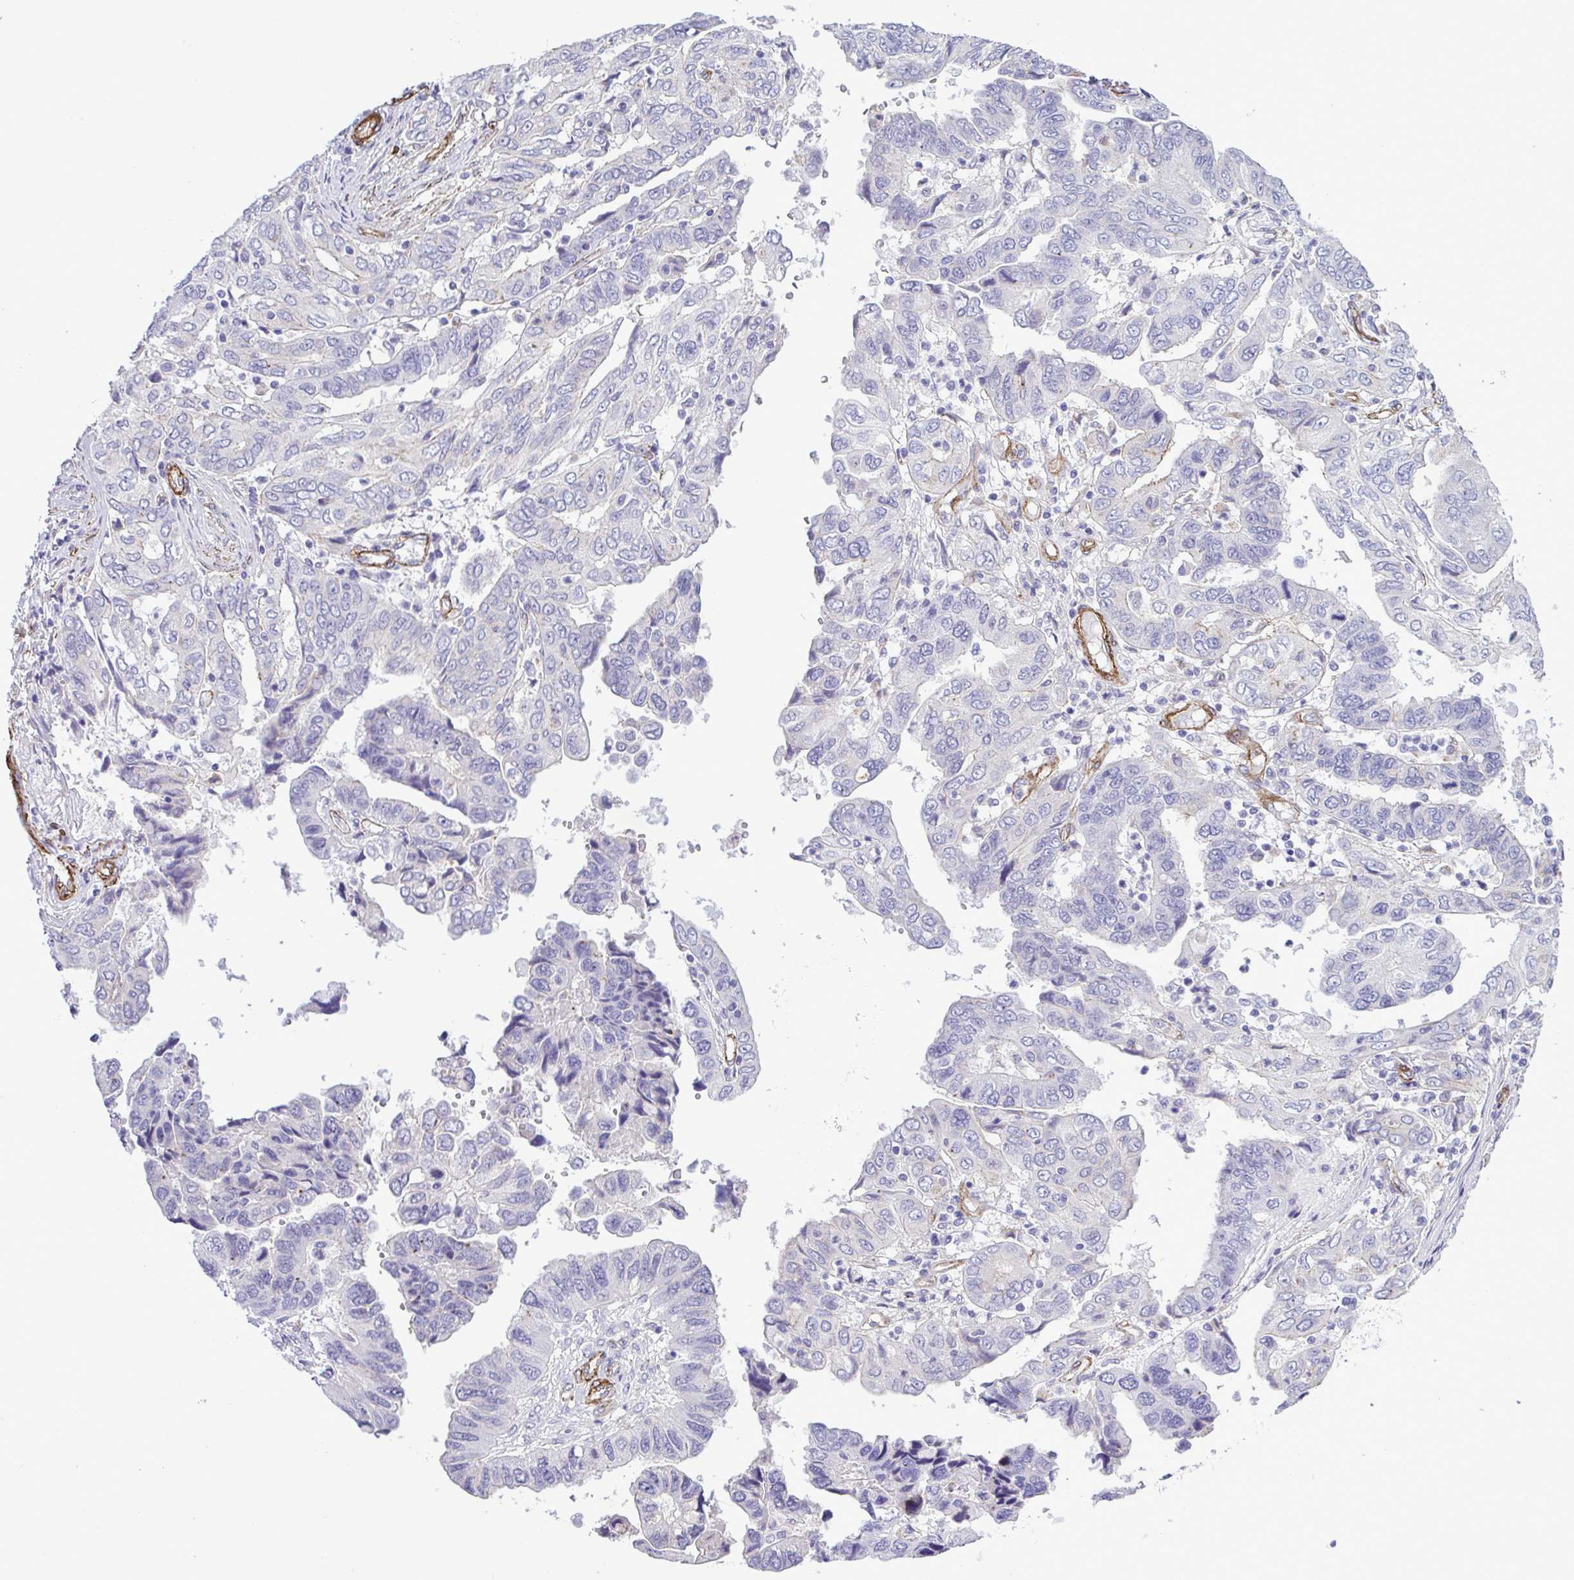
{"staining": {"intensity": "negative", "quantity": "none", "location": "none"}, "tissue": "ovarian cancer", "cell_type": "Tumor cells", "image_type": "cancer", "snomed": [{"axis": "morphology", "description": "Cystadenocarcinoma, serous, NOS"}, {"axis": "topography", "description": "Ovary"}], "caption": "Protein analysis of ovarian cancer displays no significant staining in tumor cells. Brightfield microscopy of immunohistochemistry (IHC) stained with DAB (brown) and hematoxylin (blue), captured at high magnification.", "gene": "SYNPO2L", "patient": {"sex": "female", "age": 79}}